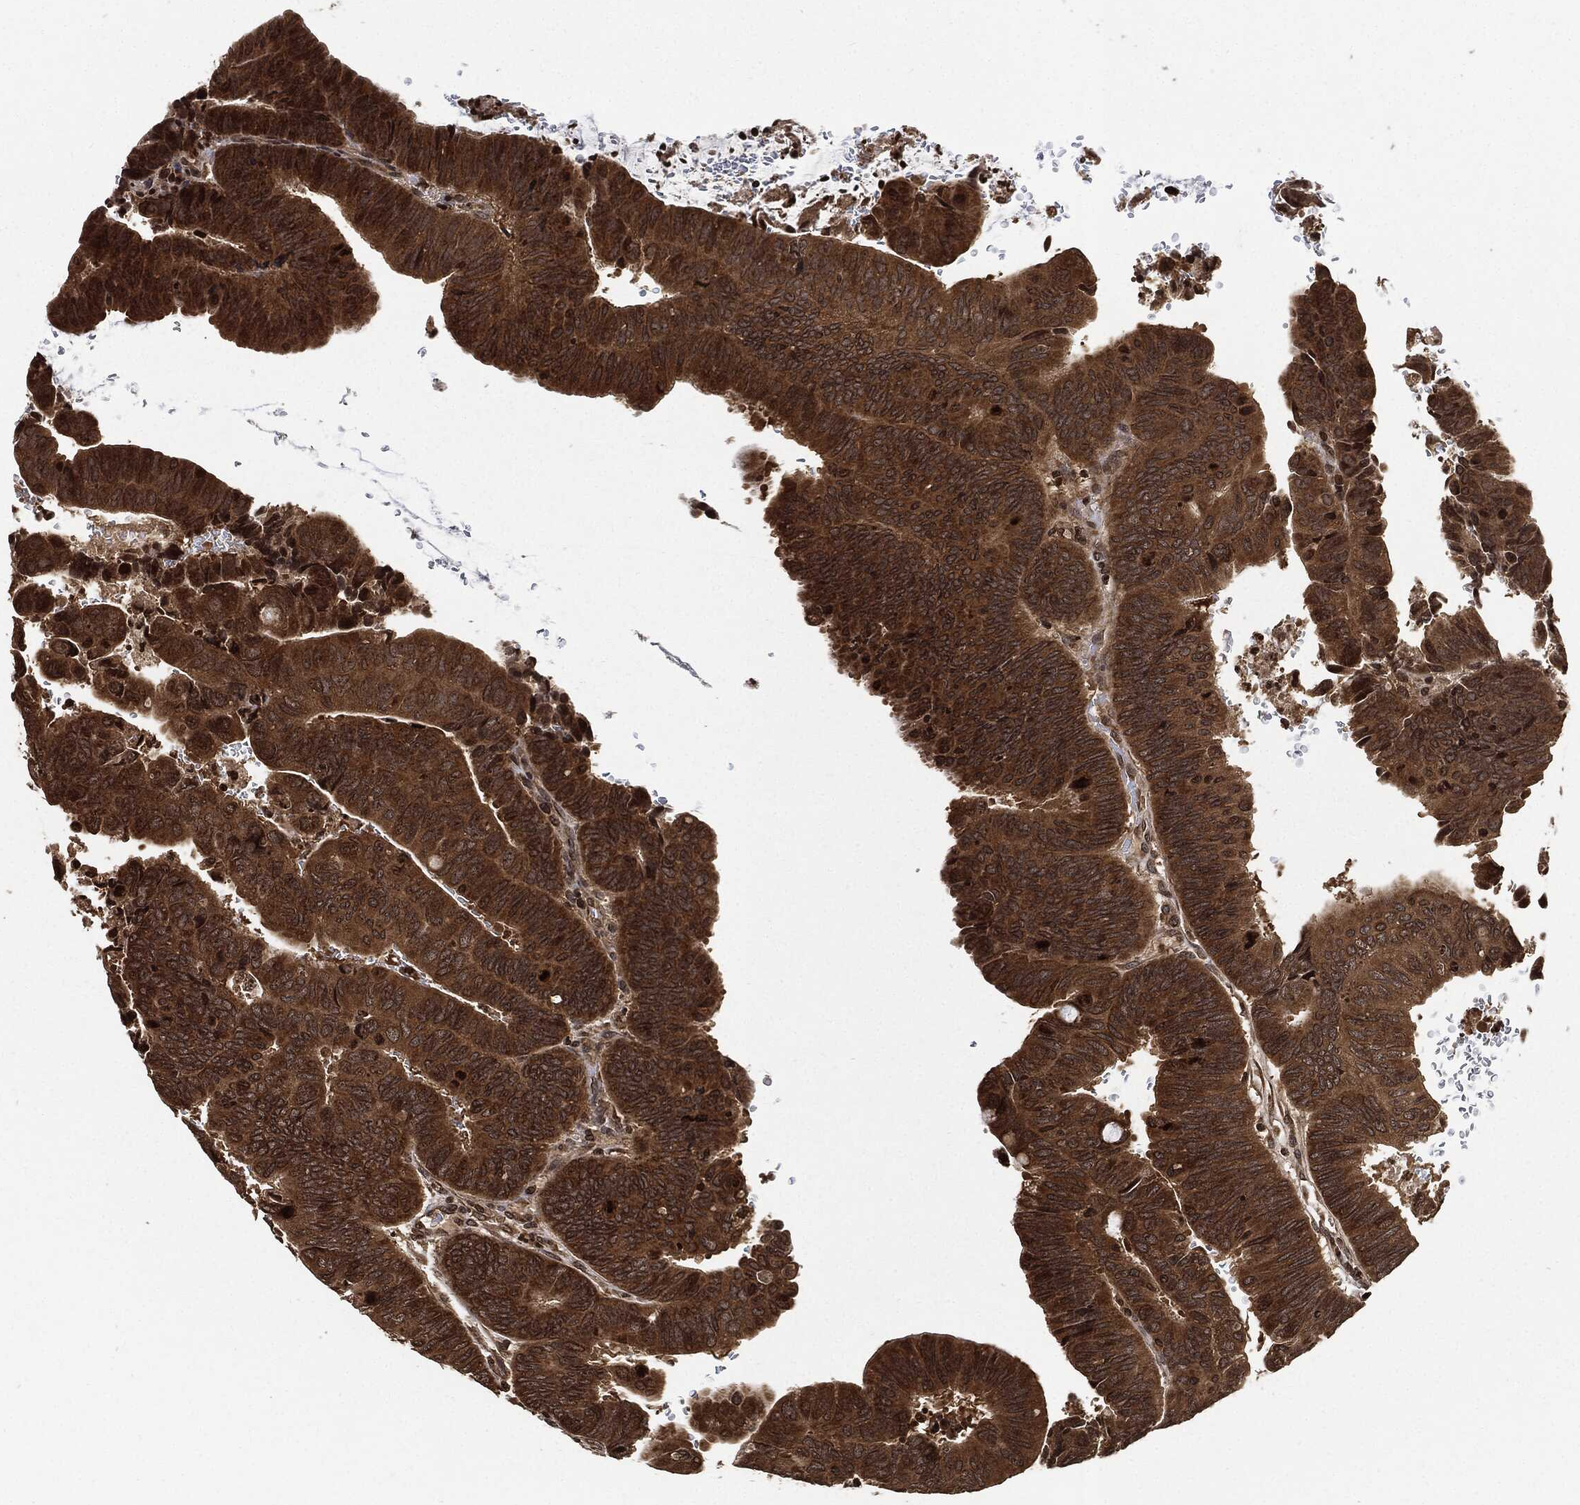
{"staining": {"intensity": "moderate", "quantity": ">75%", "location": "cytoplasmic/membranous"}, "tissue": "colorectal cancer", "cell_type": "Tumor cells", "image_type": "cancer", "snomed": [{"axis": "morphology", "description": "Normal tissue, NOS"}, {"axis": "morphology", "description": "Adenocarcinoma, NOS"}, {"axis": "topography", "description": "Rectum"}], "caption": "High-power microscopy captured an immunohistochemistry image of colorectal cancer (adenocarcinoma), revealing moderate cytoplasmic/membranous staining in about >75% of tumor cells.", "gene": "PDK1", "patient": {"sex": "male", "age": 92}}